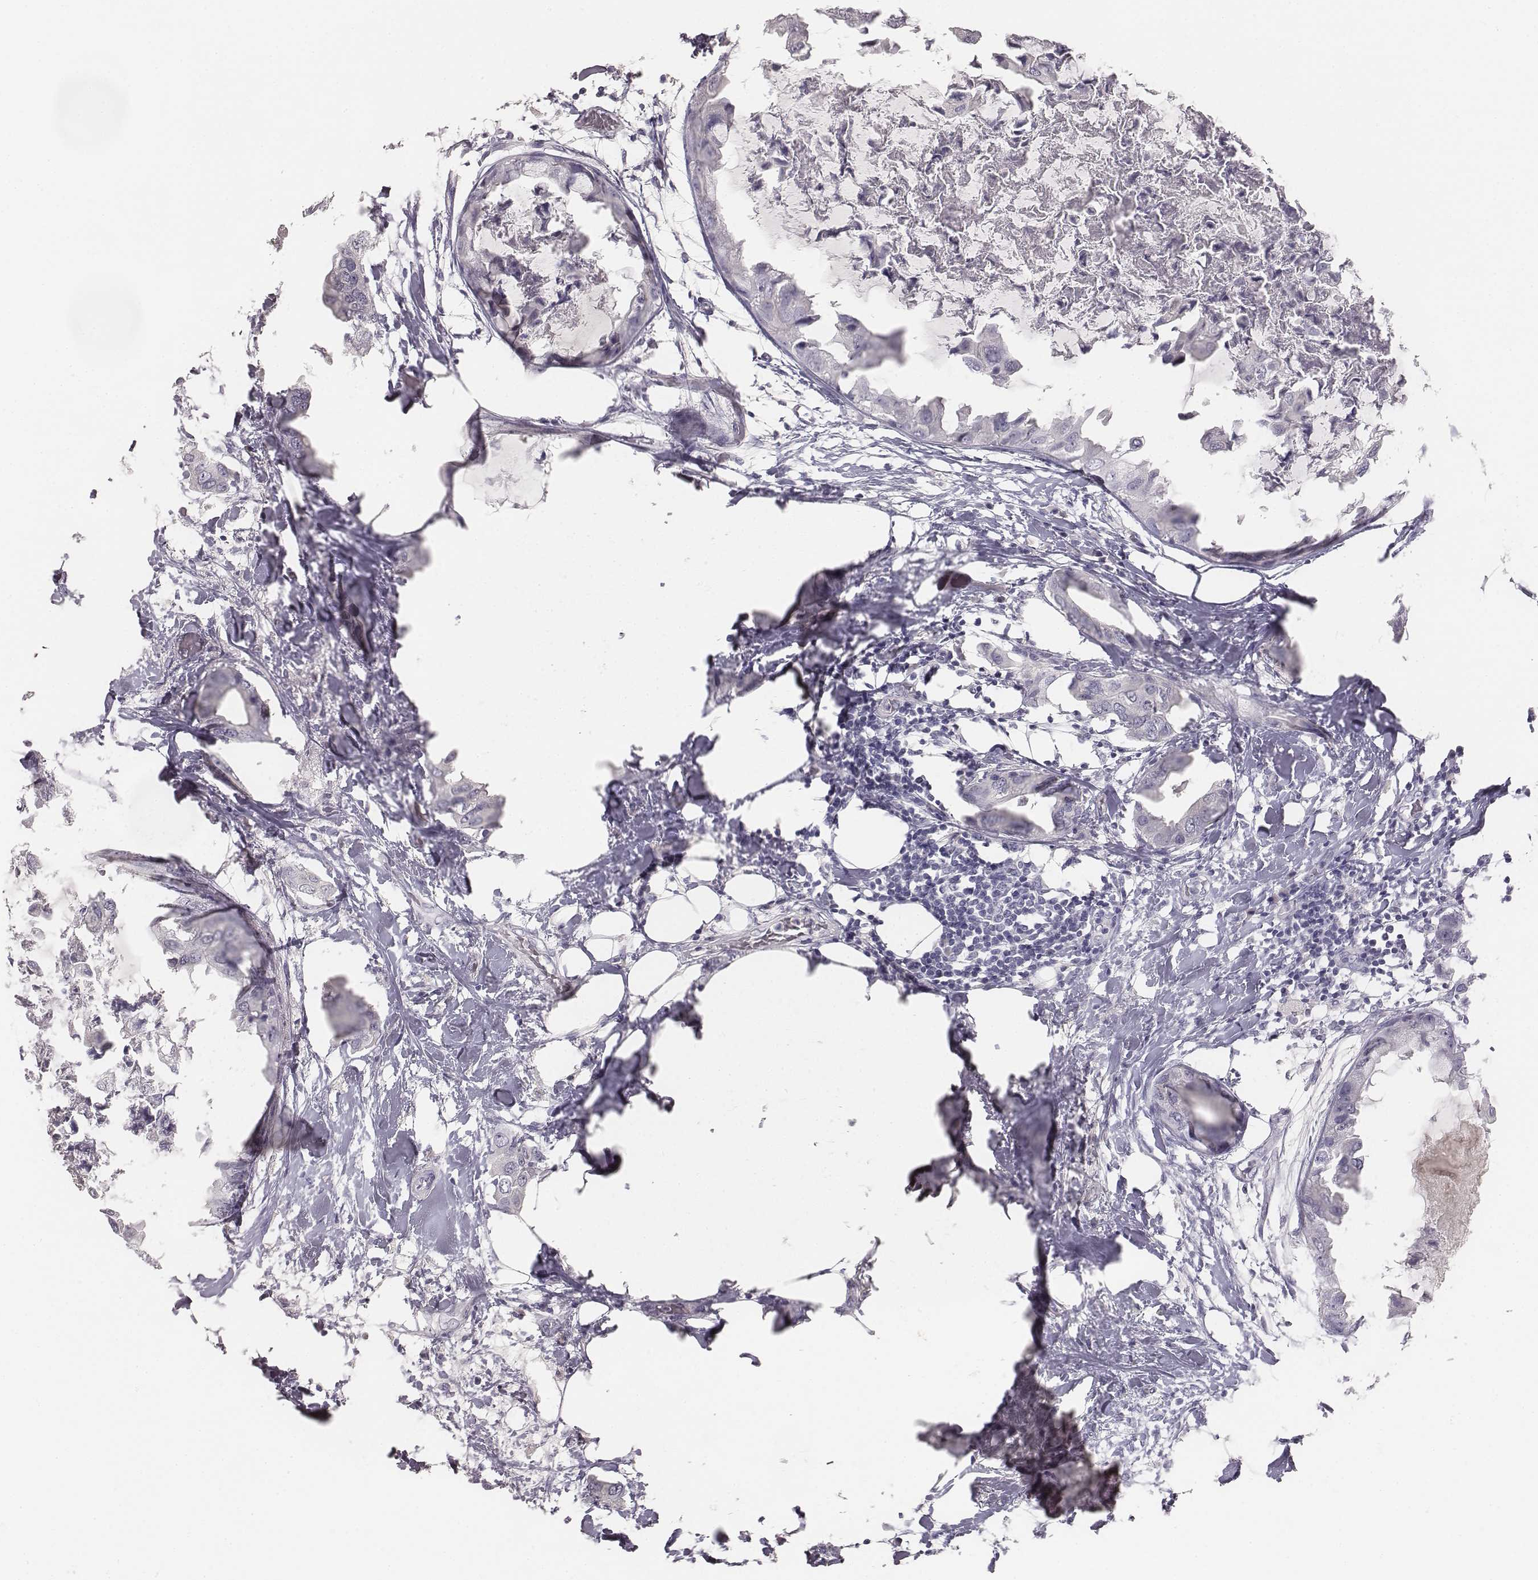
{"staining": {"intensity": "negative", "quantity": "none", "location": "none"}, "tissue": "breast cancer", "cell_type": "Tumor cells", "image_type": "cancer", "snomed": [{"axis": "morphology", "description": "Normal tissue, NOS"}, {"axis": "morphology", "description": "Duct carcinoma"}, {"axis": "topography", "description": "Breast"}], "caption": "Protein analysis of breast invasive ductal carcinoma shows no significant positivity in tumor cells.", "gene": "MYH6", "patient": {"sex": "female", "age": 40}}